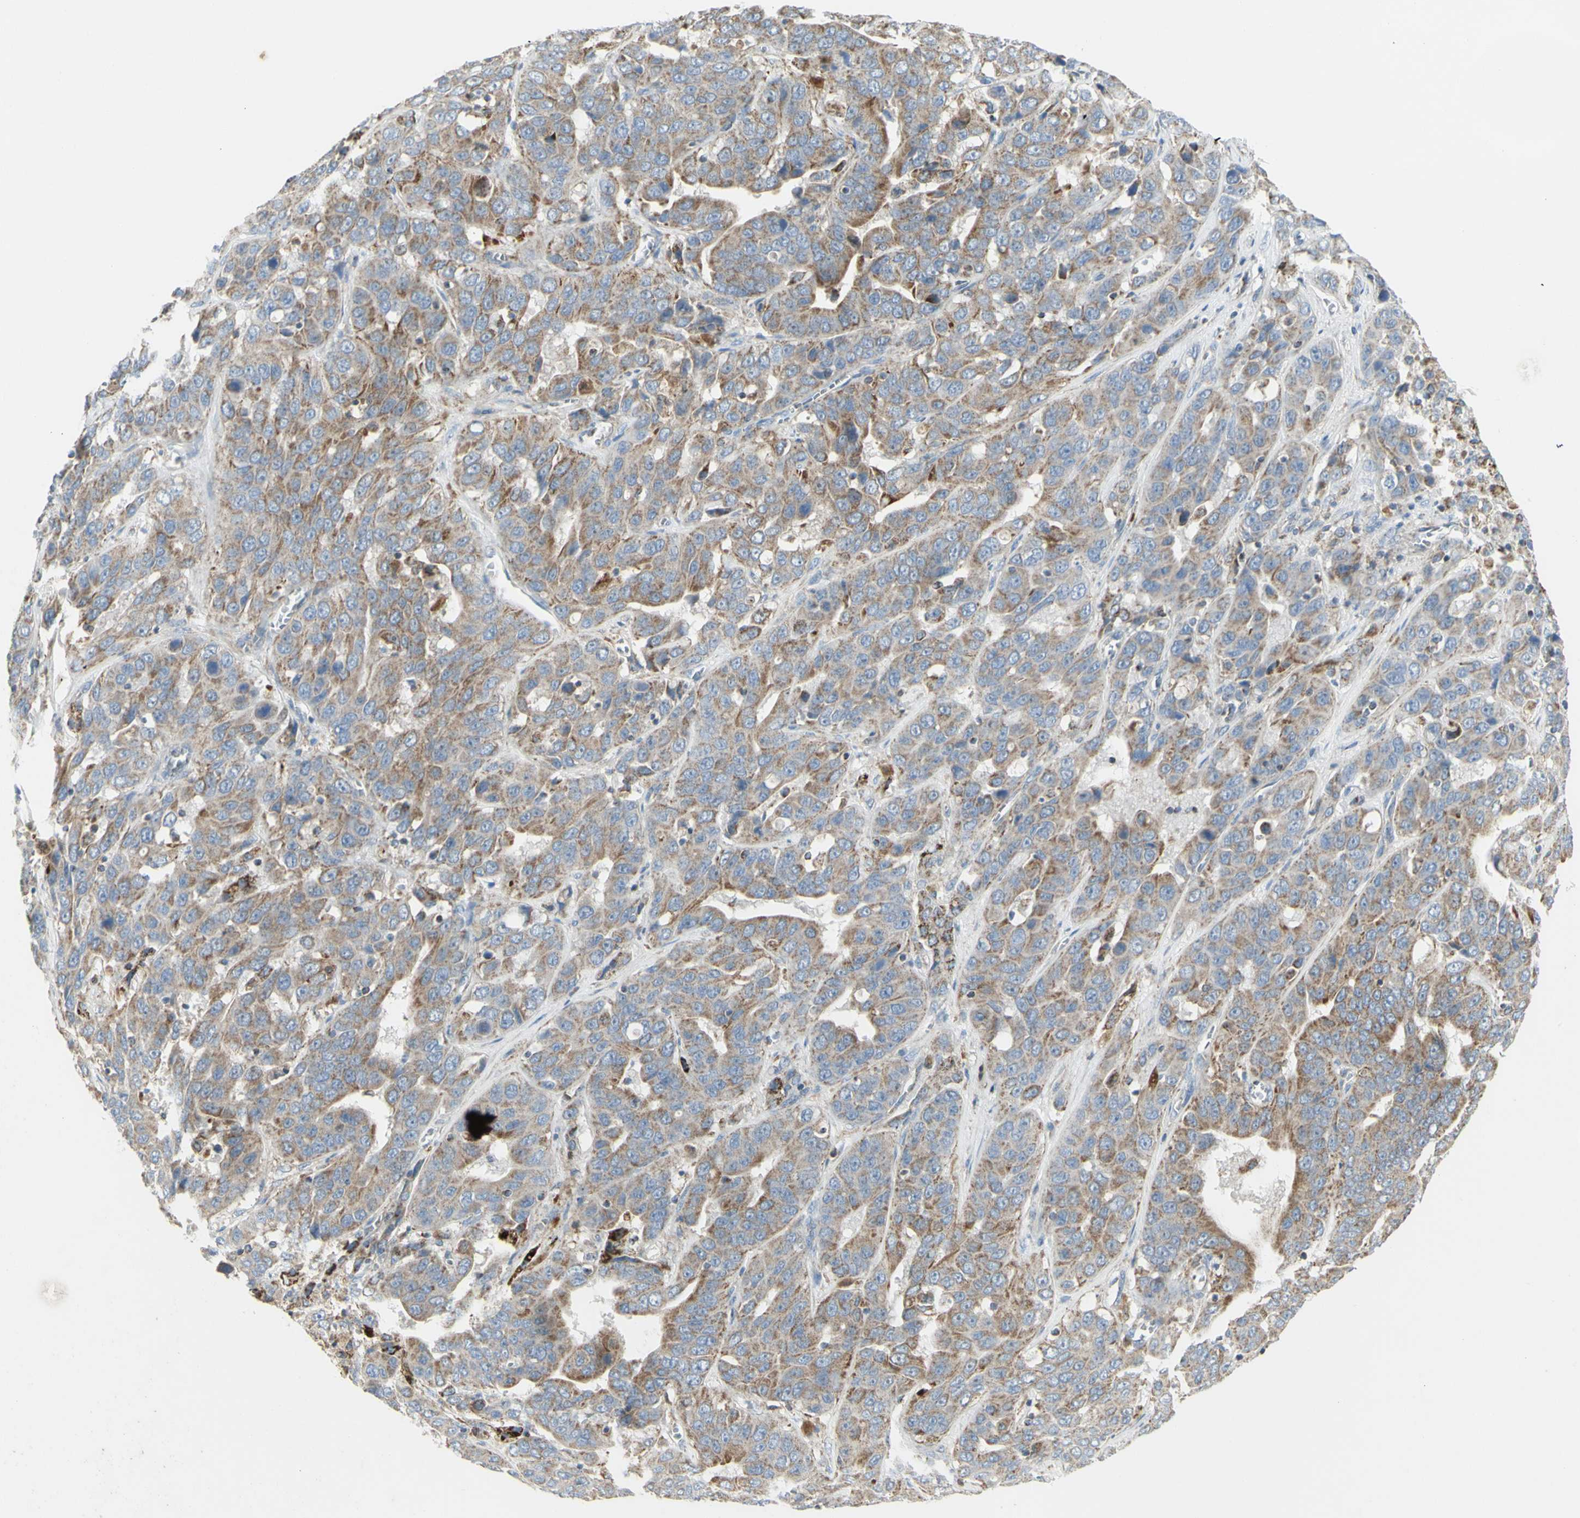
{"staining": {"intensity": "weak", "quantity": "25%-75%", "location": "cytoplasmic/membranous"}, "tissue": "liver cancer", "cell_type": "Tumor cells", "image_type": "cancer", "snomed": [{"axis": "morphology", "description": "Cholangiocarcinoma"}, {"axis": "topography", "description": "Liver"}], "caption": "A histopathology image of cholangiocarcinoma (liver) stained for a protein displays weak cytoplasmic/membranous brown staining in tumor cells.", "gene": "CNTNAP1", "patient": {"sex": "female", "age": 52}}